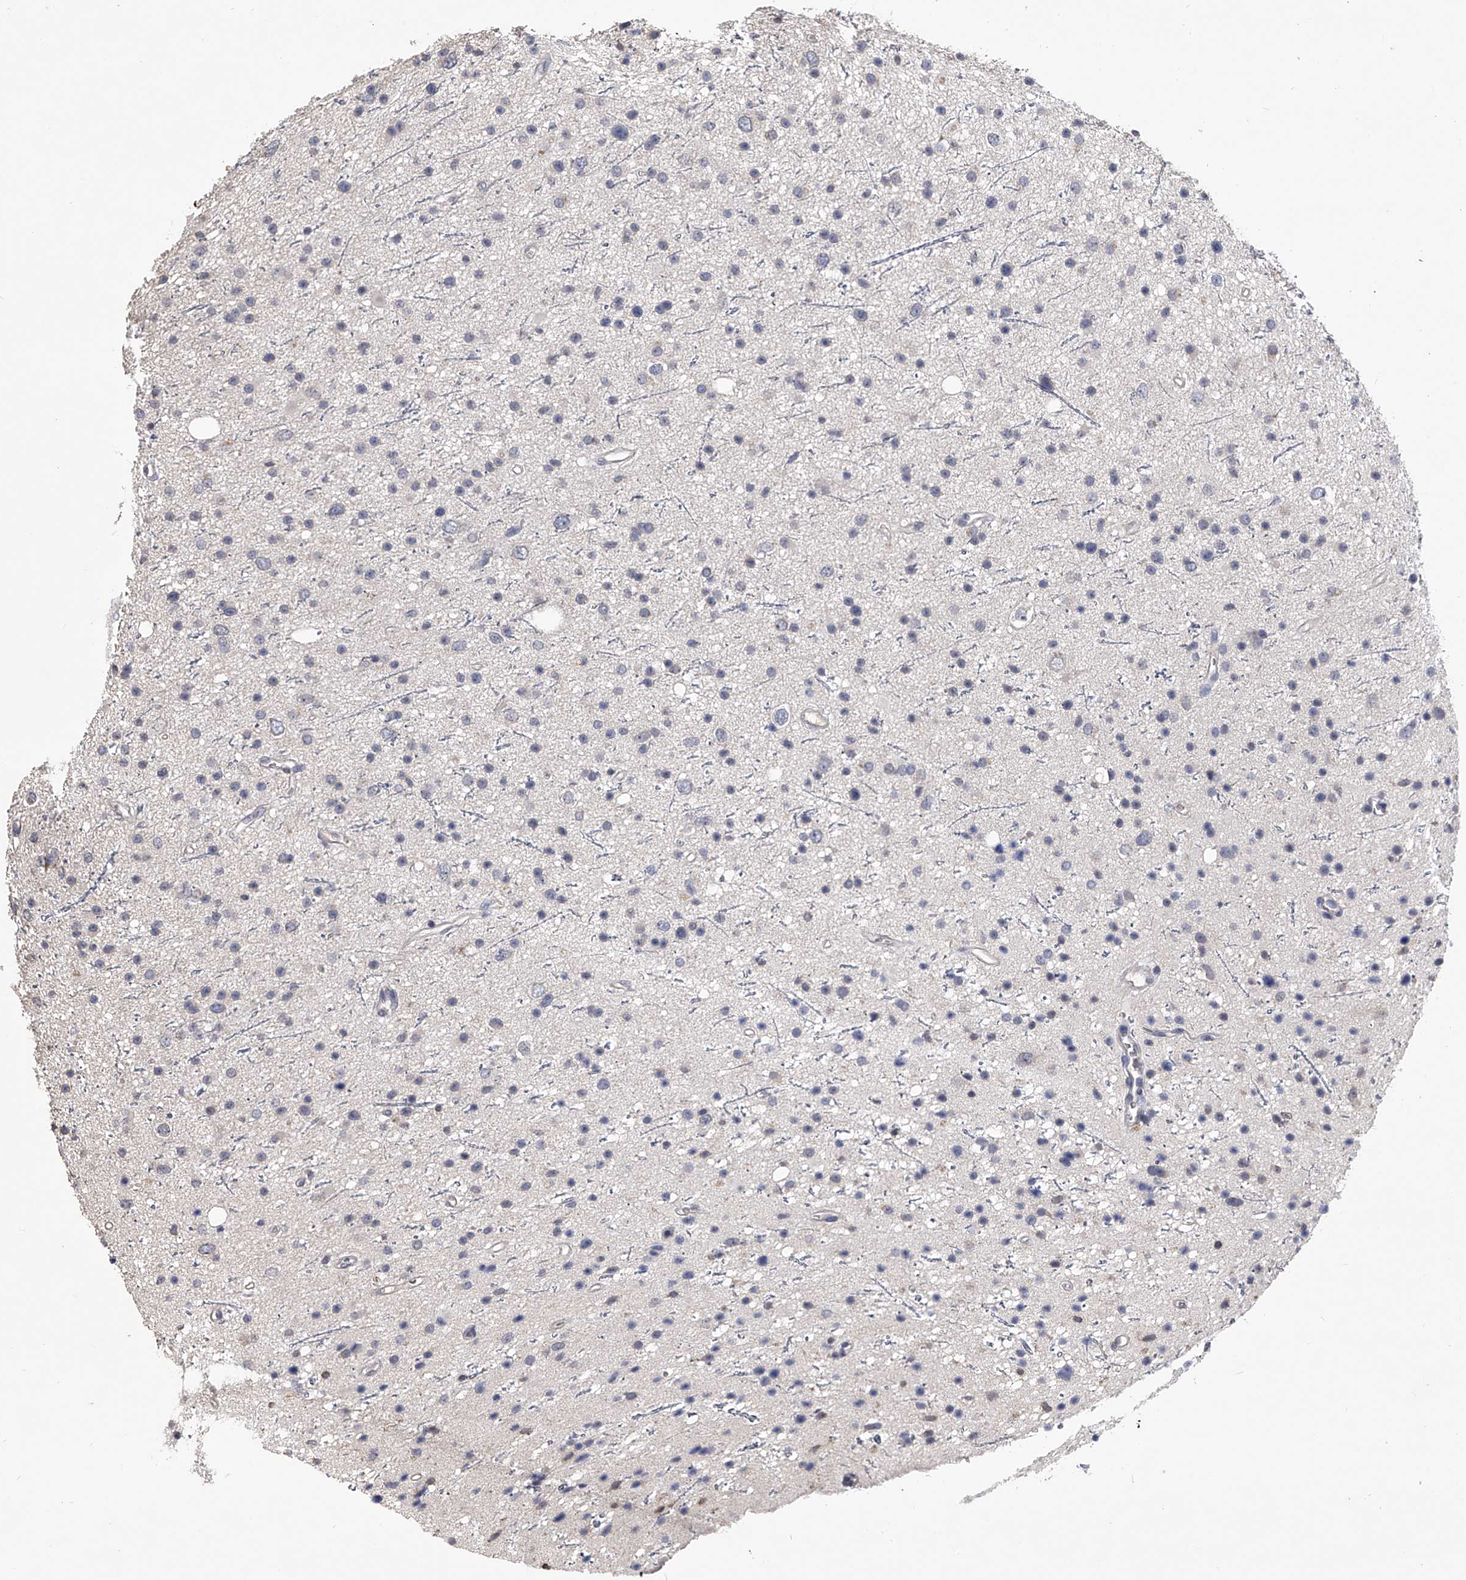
{"staining": {"intensity": "negative", "quantity": "none", "location": "none"}, "tissue": "glioma", "cell_type": "Tumor cells", "image_type": "cancer", "snomed": [{"axis": "morphology", "description": "Glioma, malignant, Low grade"}, {"axis": "topography", "description": "Cerebral cortex"}], "caption": "Tumor cells show no significant positivity in malignant glioma (low-grade).", "gene": "MDN1", "patient": {"sex": "female", "age": 39}}